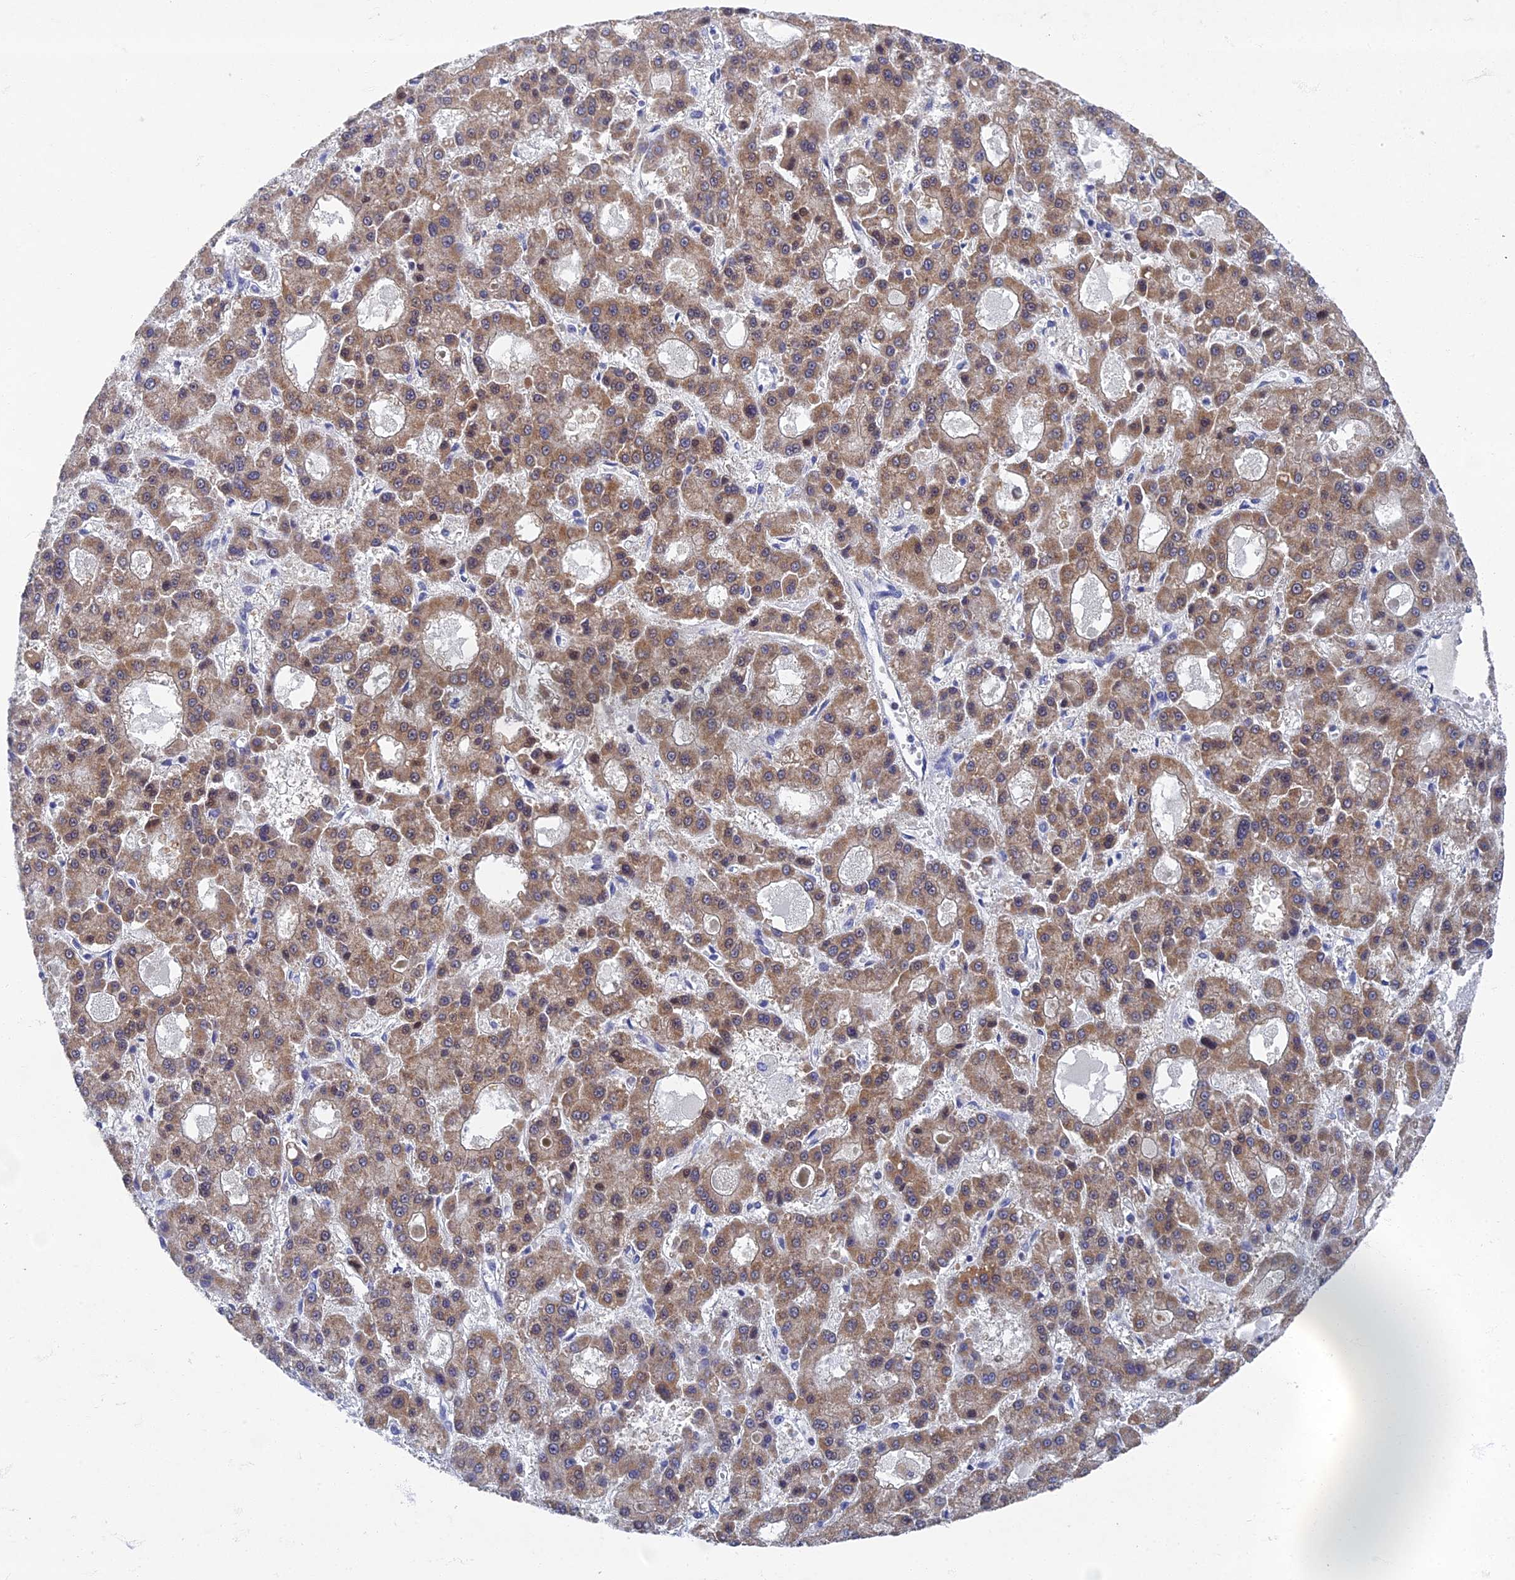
{"staining": {"intensity": "moderate", "quantity": ">75%", "location": "cytoplasmic/membranous"}, "tissue": "liver cancer", "cell_type": "Tumor cells", "image_type": "cancer", "snomed": [{"axis": "morphology", "description": "Carcinoma, Hepatocellular, NOS"}, {"axis": "topography", "description": "Liver"}], "caption": "IHC micrograph of human liver cancer (hepatocellular carcinoma) stained for a protein (brown), which displays medium levels of moderate cytoplasmic/membranous staining in approximately >75% of tumor cells.", "gene": "SPIN4", "patient": {"sex": "male", "age": 70}}